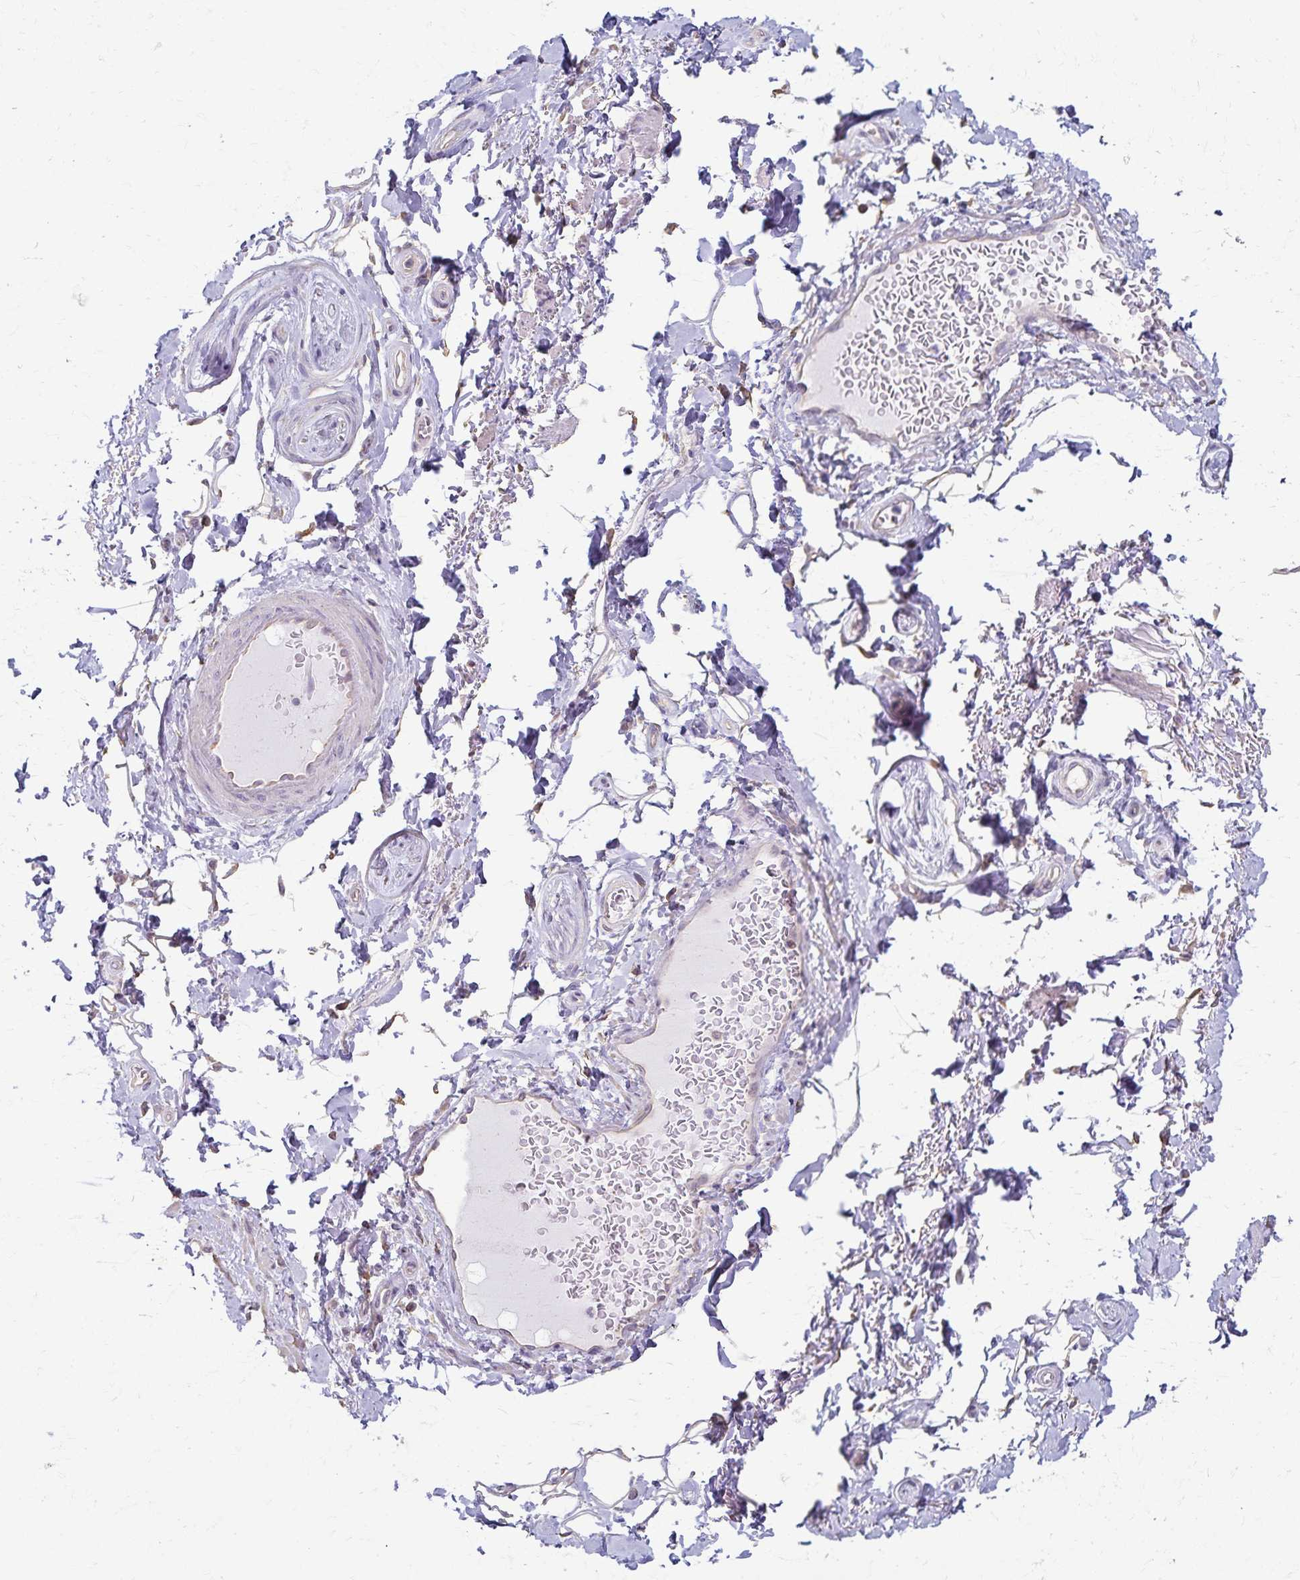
{"staining": {"intensity": "weak", "quantity": "<25%", "location": "cytoplasmic/membranous"}, "tissue": "adipose tissue", "cell_type": "Adipocytes", "image_type": "normal", "snomed": [{"axis": "morphology", "description": "Normal tissue, NOS"}, {"axis": "topography", "description": "Peripheral nerve tissue"}], "caption": "A micrograph of adipose tissue stained for a protein displays no brown staining in adipocytes.", "gene": "KISS1", "patient": {"sex": "male", "age": 51}}